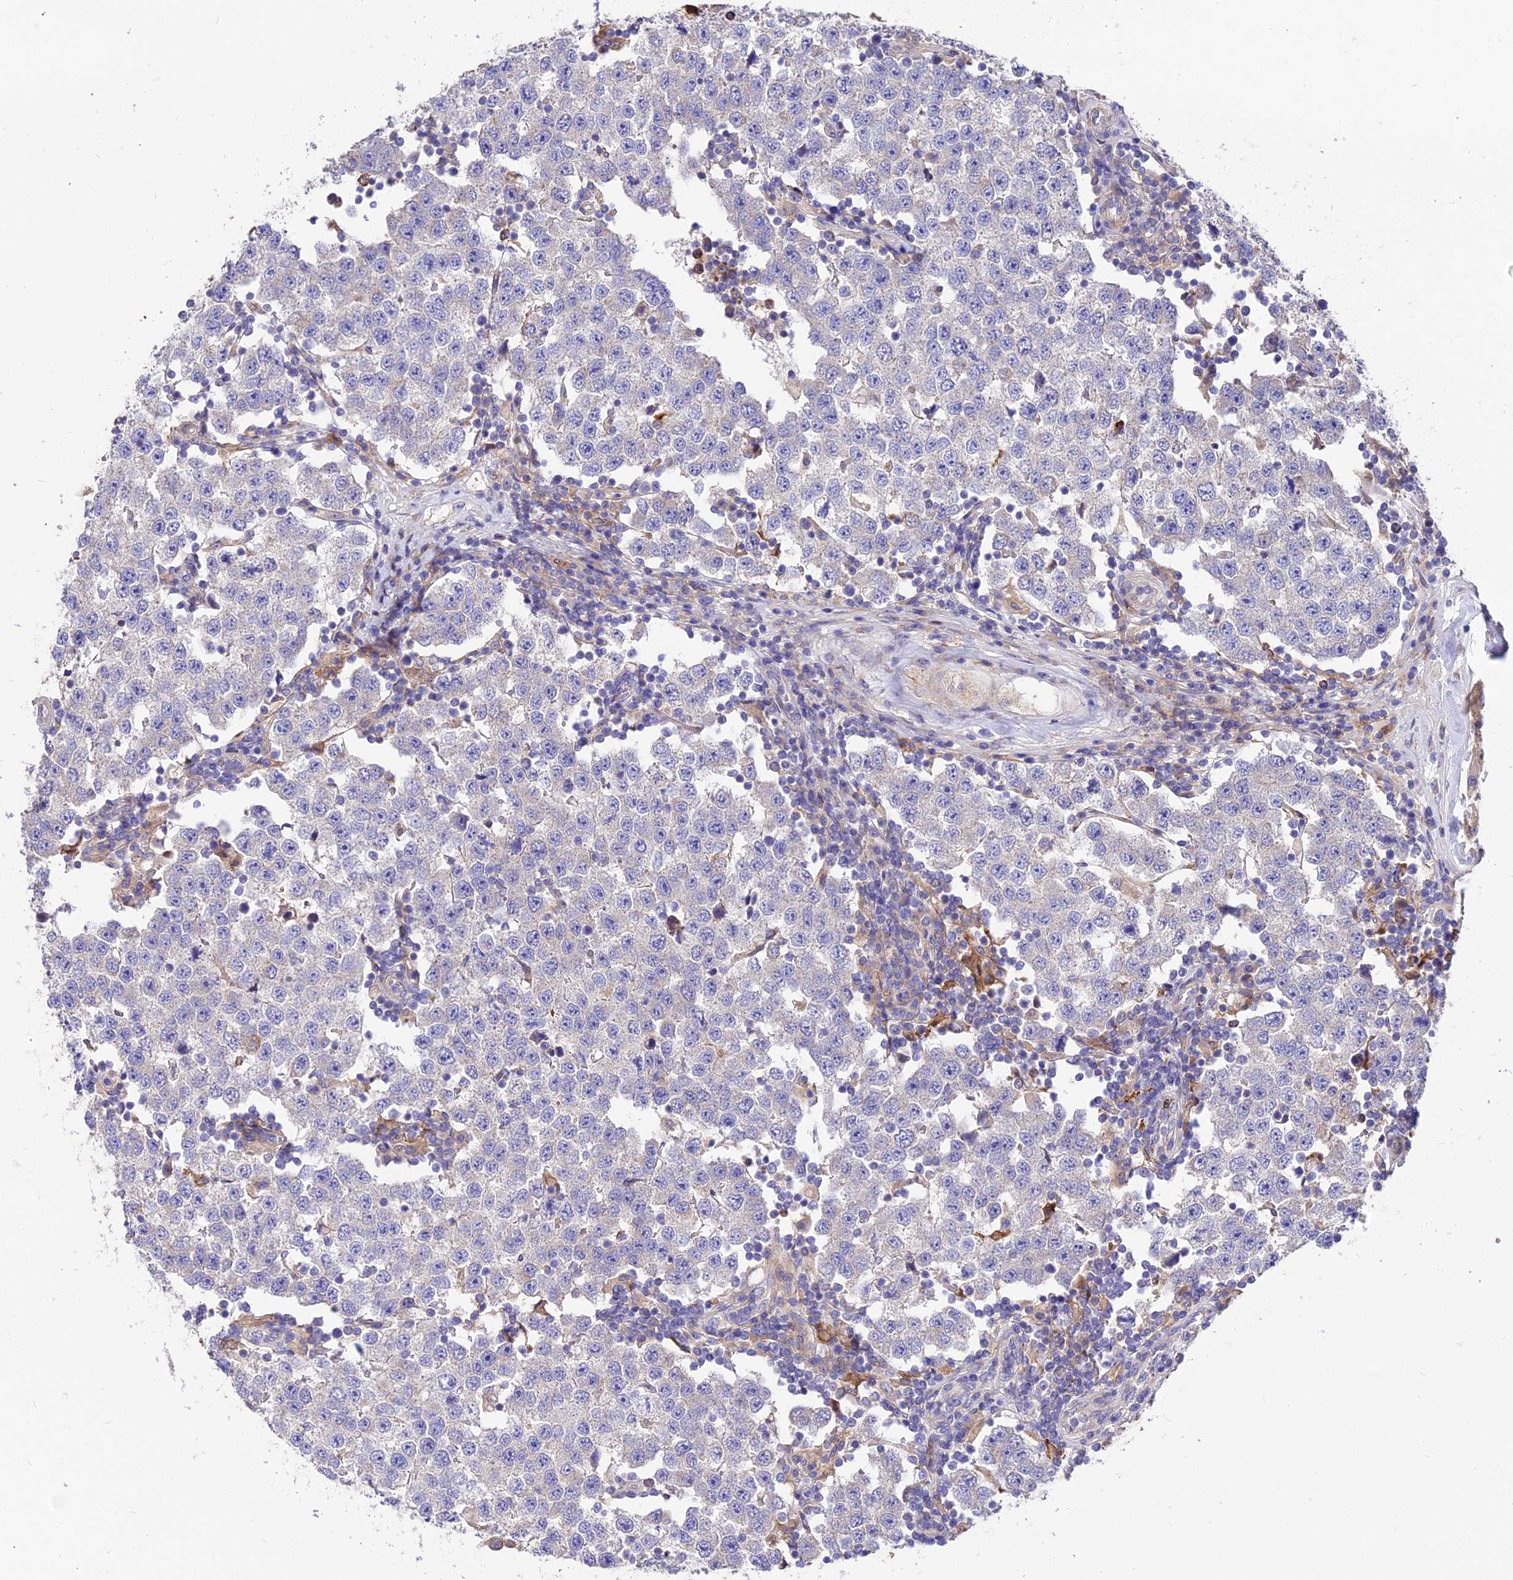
{"staining": {"intensity": "negative", "quantity": "none", "location": "none"}, "tissue": "testis cancer", "cell_type": "Tumor cells", "image_type": "cancer", "snomed": [{"axis": "morphology", "description": "Seminoma, NOS"}, {"axis": "topography", "description": "Testis"}], "caption": "Tumor cells show no significant staining in testis seminoma. Brightfield microscopy of immunohistochemistry stained with DAB (3,3'-diaminobenzidine) (brown) and hematoxylin (blue), captured at high magnification.", "gene": "ROCK1", "patient": {"sex": "male", "age": 34}}